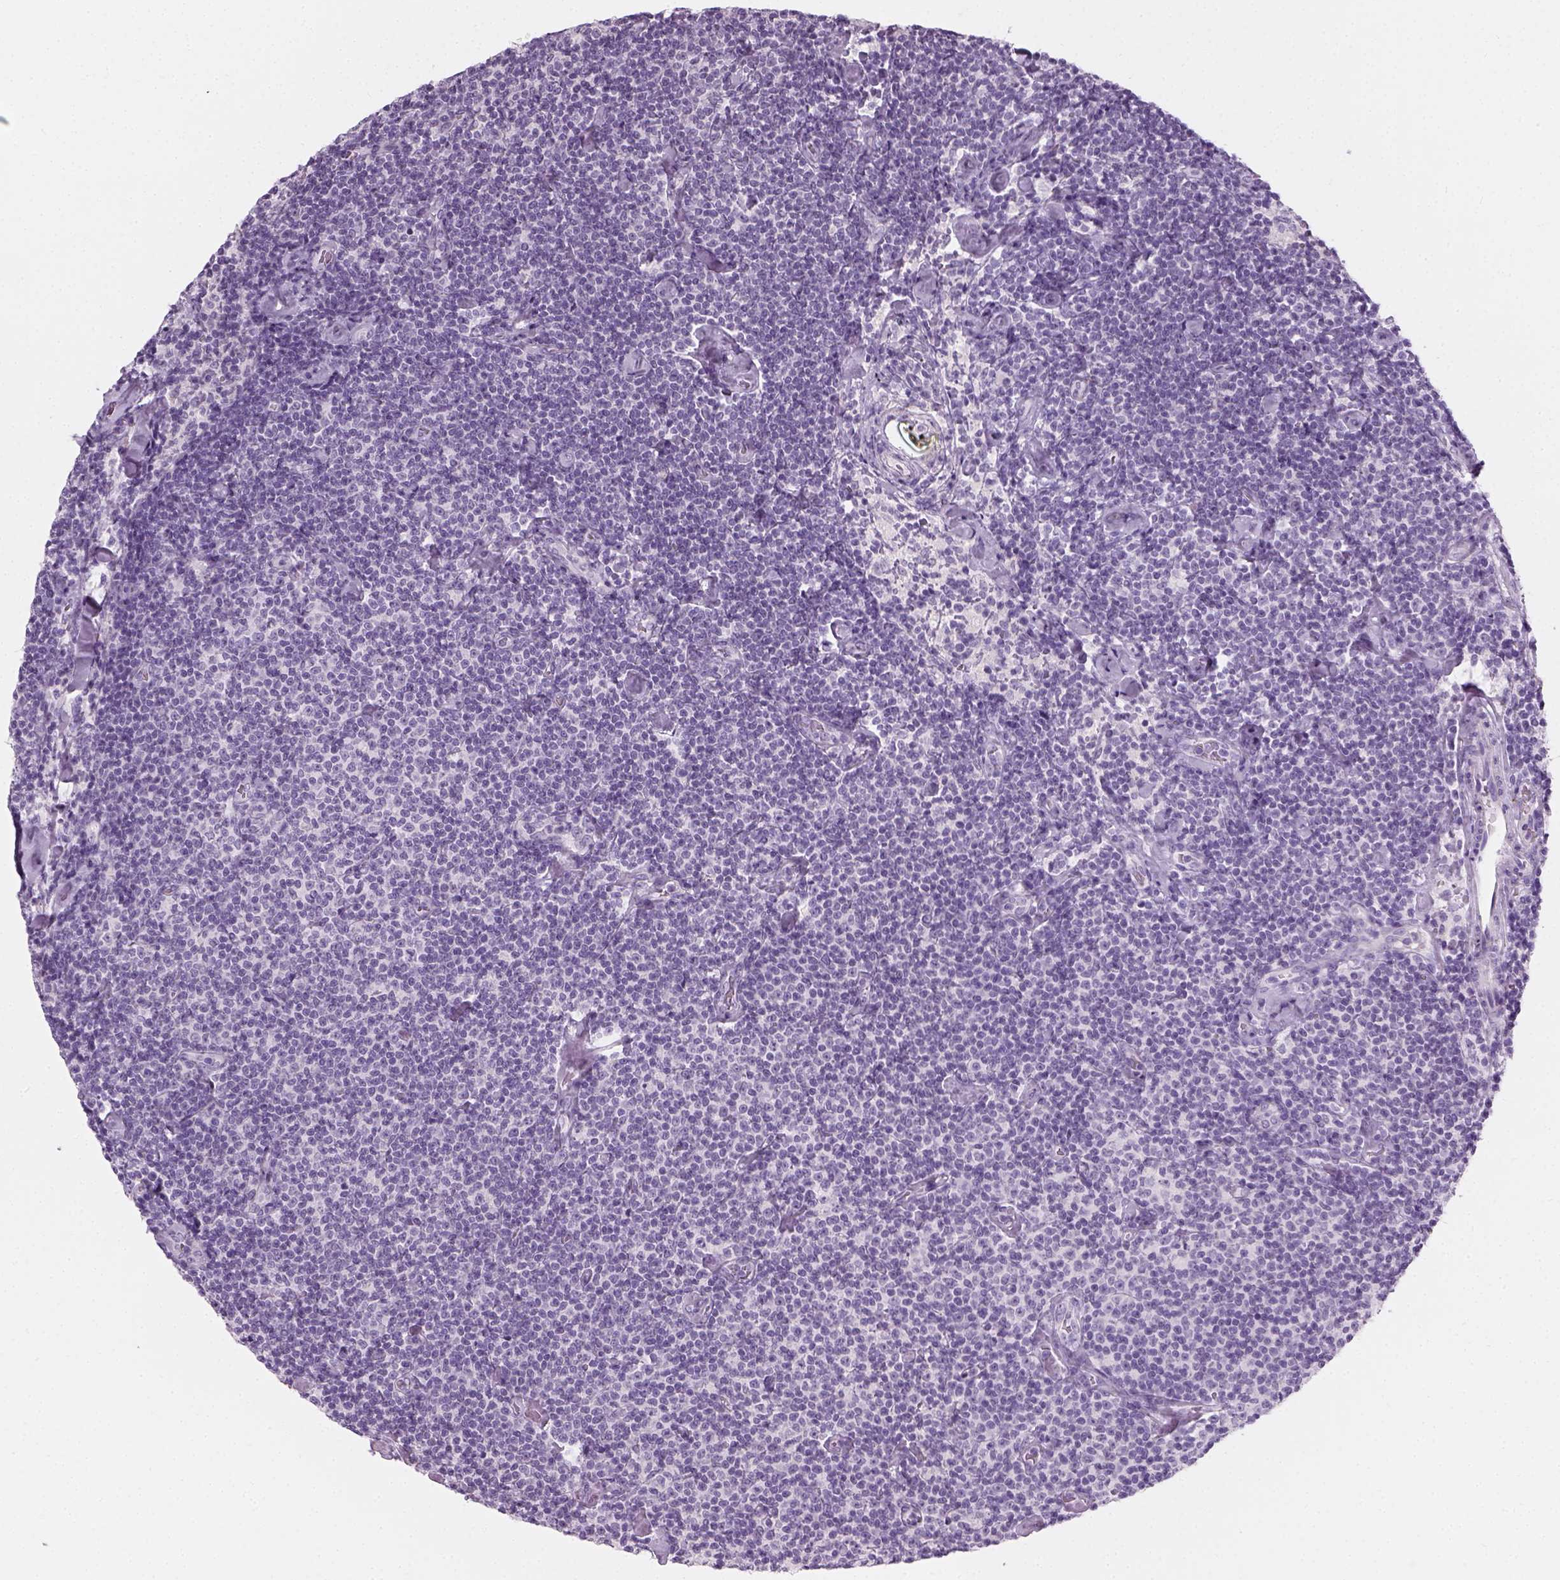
{"staining": {"intensity": "negative", "quantity": "none", "location": "none"}, "tissue": "lymphoma", "cell_type": "Tumor cells", "image_type": "cancer", "snomed": [{"axis": "morphology", "description": "Malignant lymphoma, non-Hodgkin's type, Low grade"}, {"axis": "topography", "description": "Lymph node"}], "caption": "Tumor cells show no significant staining in malignant lymphoma, non-Hodgkin's type (low-grade).", "gene": "TH", "patient": {"sex": "male", "age": 81}}